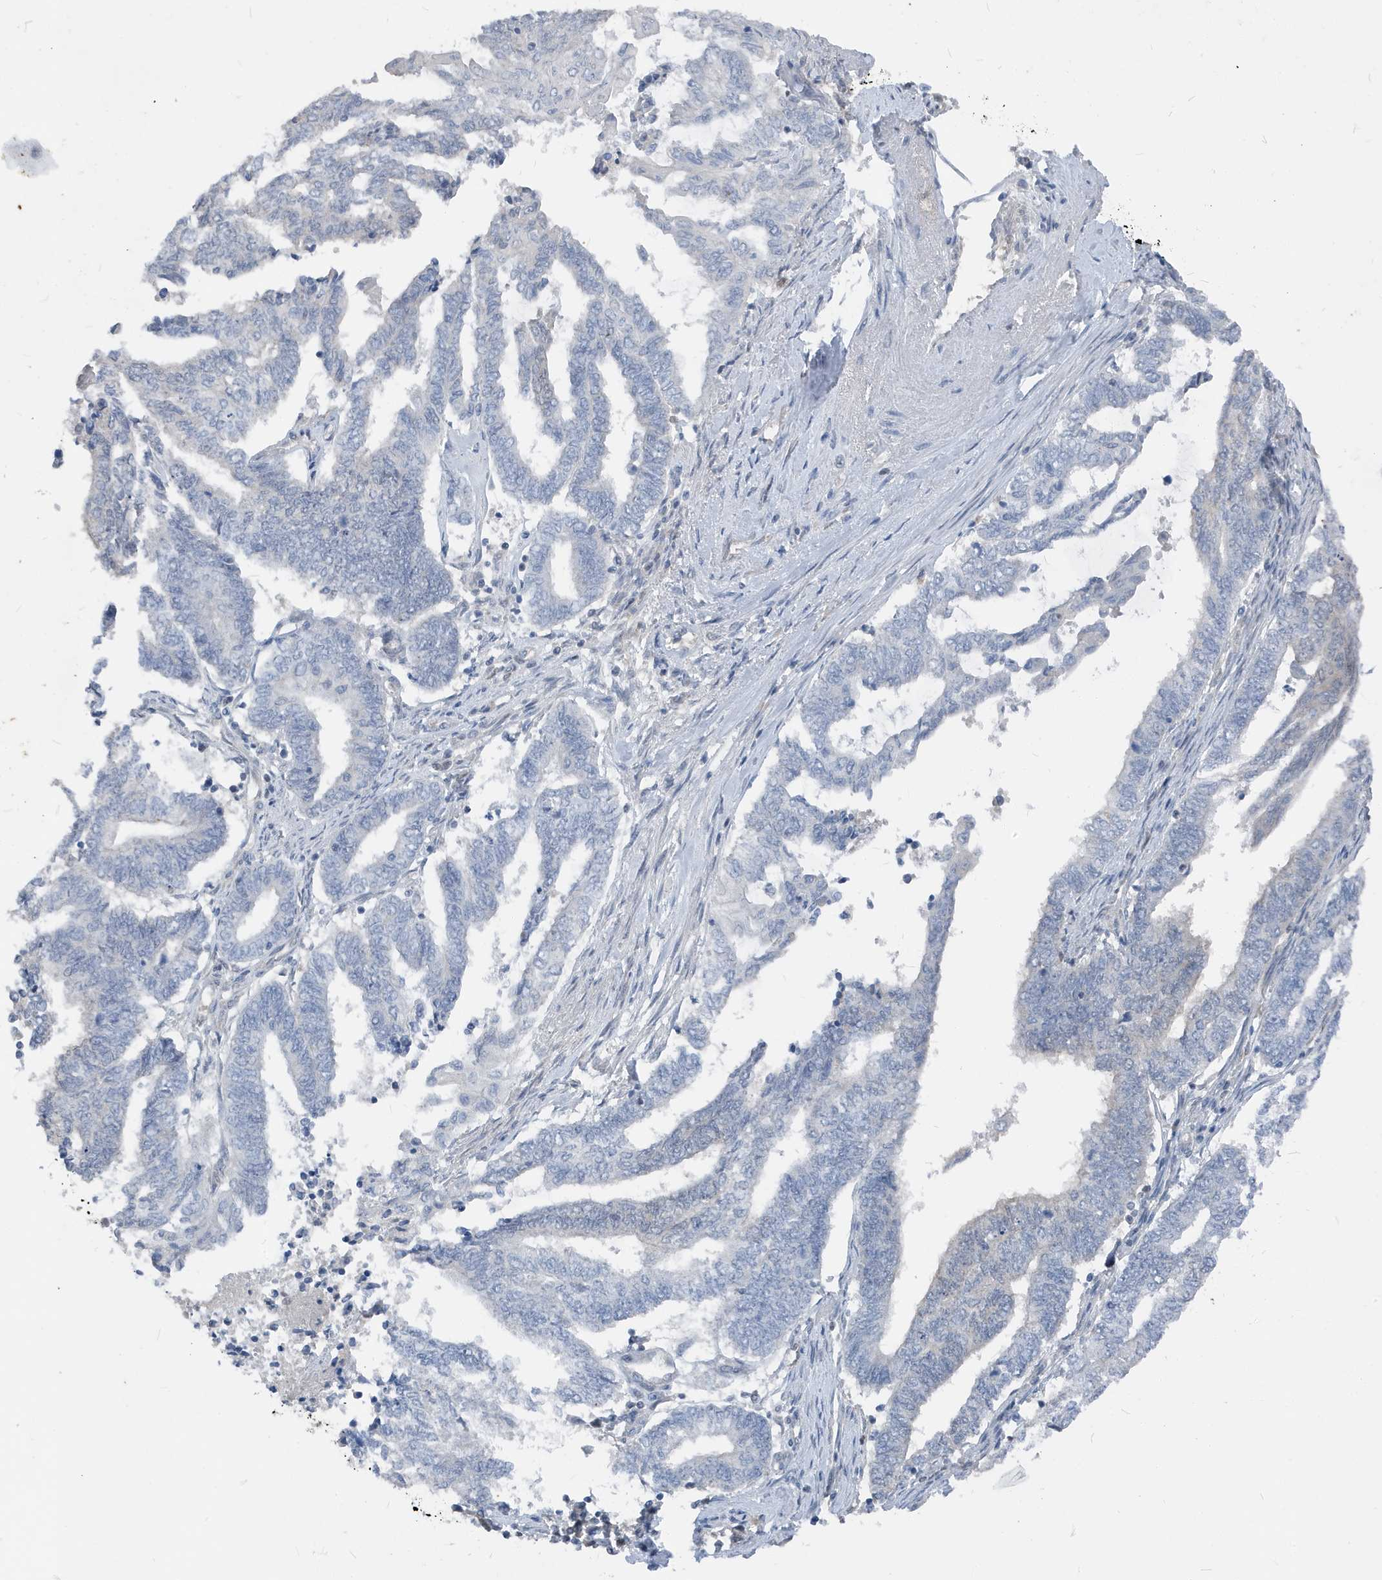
{"staining": {"intensity": "negative", "quantity": "none", "location": "none"}, "tissue": "endometrial cancer", "cell_type": "Tumor cells", "image_type": "cancer", "snomed": [{"axis": "morphology", "description": "Adenocarcinoma, NOS"}, {"axis": "topography", "description": "Uterus"}, {"axis": "topography", "description": "Endometrium"}], "caption": "Tumor cells show no significant protein staining in adenocarcinoma (endometrial).", "gene": "NCOA7", "patient": {"sex": "female", "age": 70}}